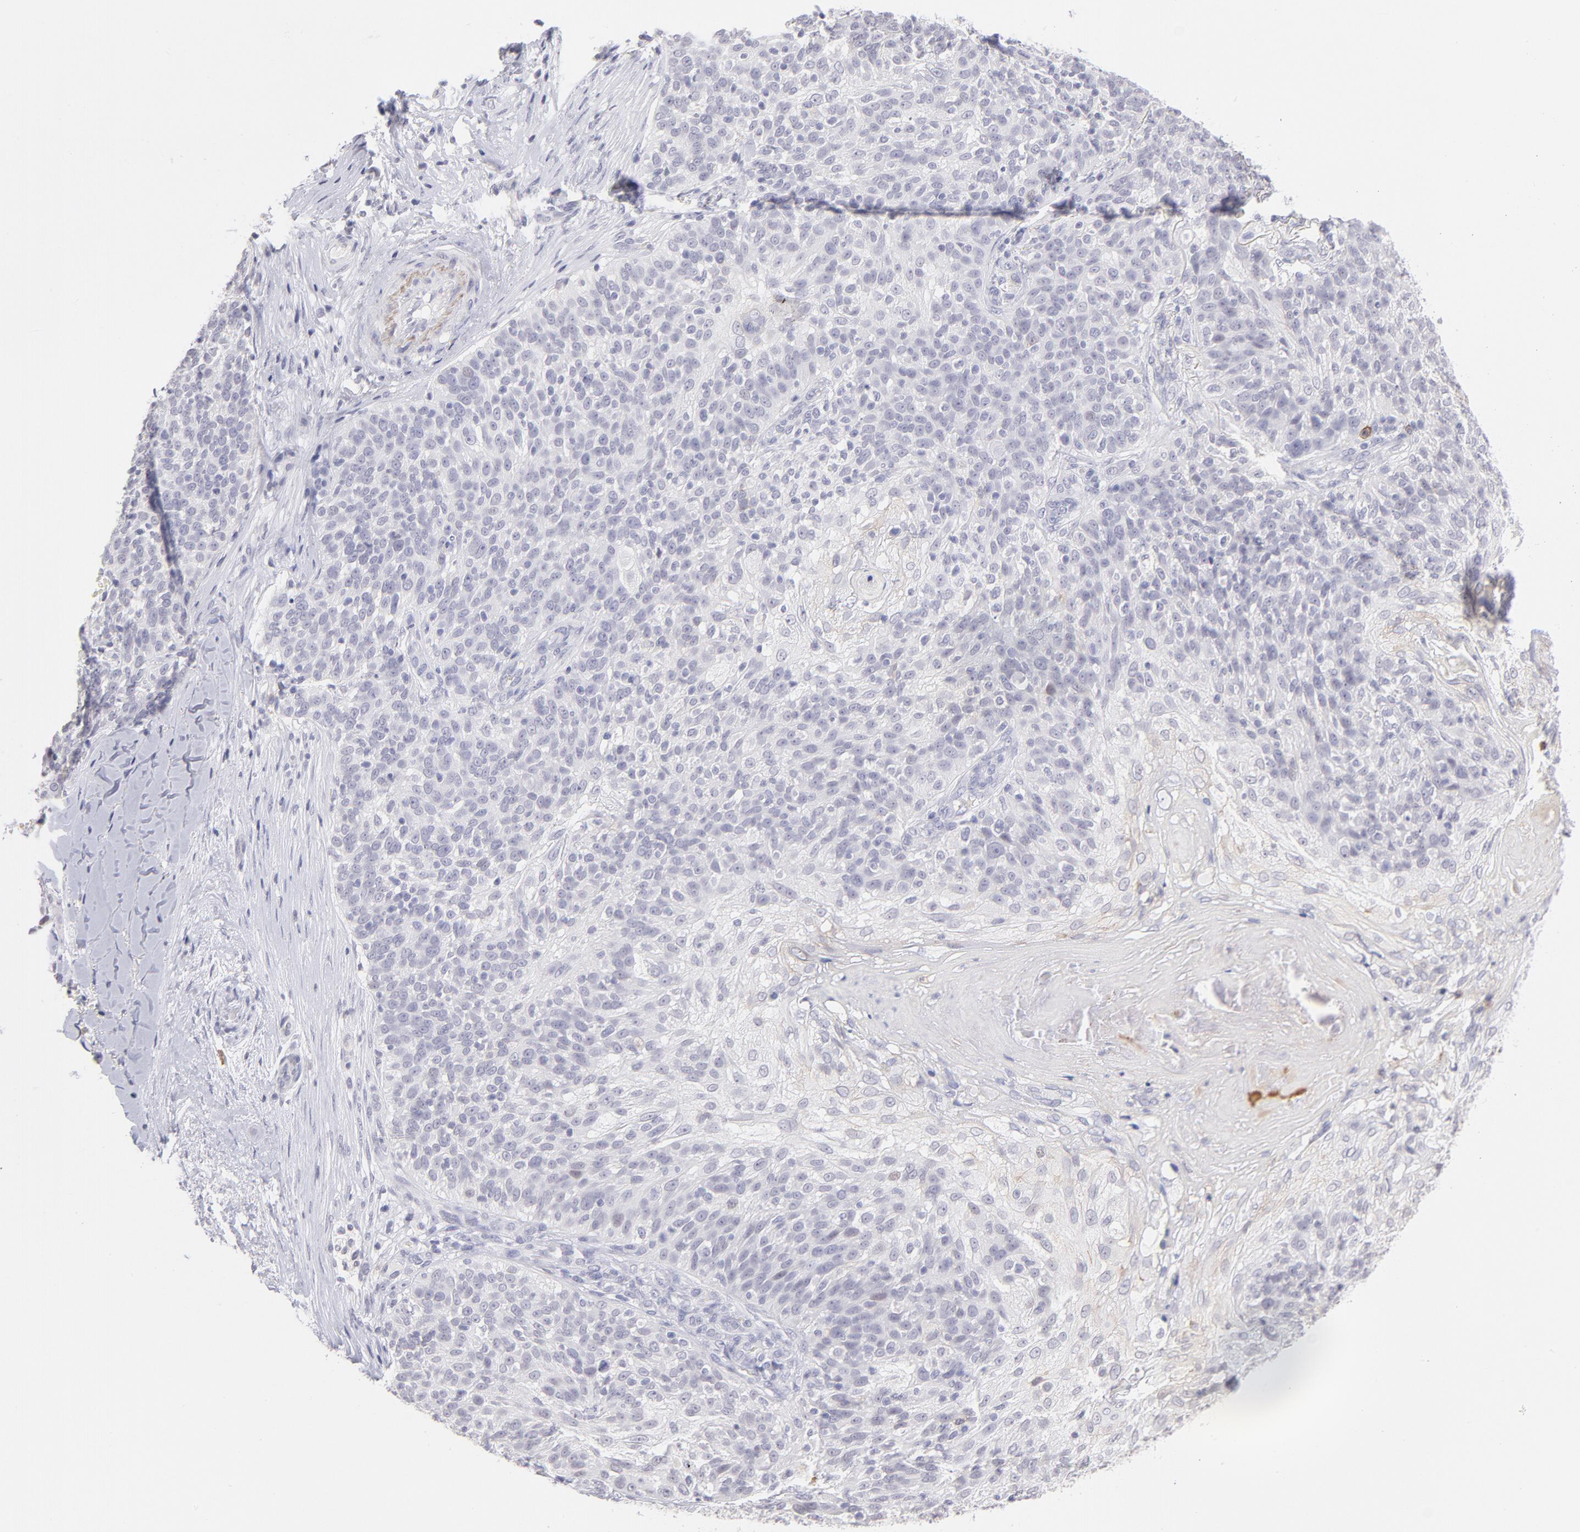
{"staining": {"intensity": "negative", "quantity": "none", "location": "none"}, "tissue": "skin cancer", "cell_type": "Tumor cells", "image_type": "cancer", "snomed": [{"axis": "morphology", "description": "Normal tissue, NOS"}, {"axis": "morphology", "description": "Squamous cell carcinoma, NOS"}, {"axis": "topography", "description": "Skin"}], "caption": "A photomicrograph of squamous cell carcinoma (skin) stained for a protein displays no brown staining in tumor cells.", "gene": "LTB4R", "patient": {"sex": "female", "age": 83}}